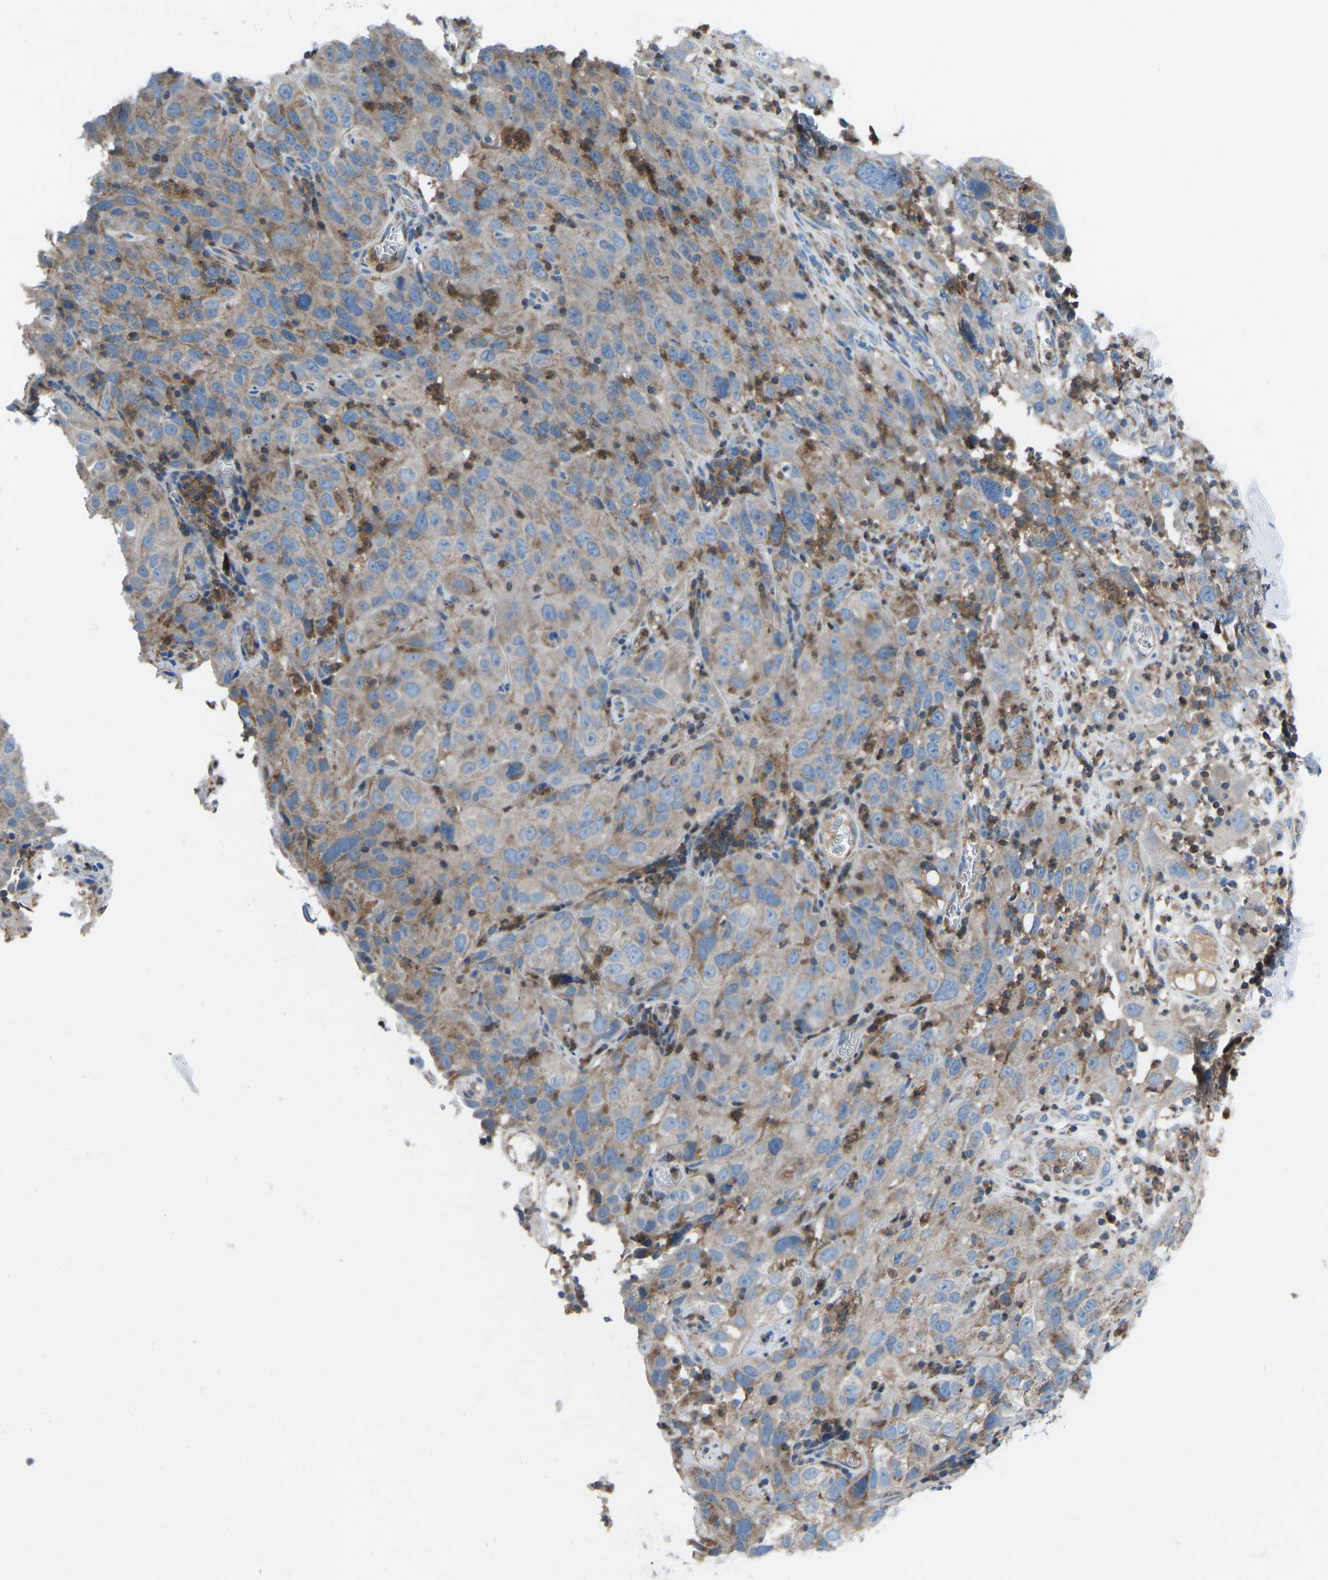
{"staining": {"intensity": "weak", "quantity": "25%-75%", "location": "cytoplasmic/membranous"}, "tissue": "cervical cancer", "cell_type": "Tumor cells", "image_type": "cancer", "snomed": [{"axis": "morphology", "description": "Squamous cell carcinoma, NOS"}, {"axis": "topography", "description": "Cervix"}], "caption": "Cervical cancer (squamous cell carcinoma) stained with a brown dye displays weak cytoplasmic/membranous positive staining in about 25%-75% of tumor cells.", "gene": "GRK6", "patient": {"sex": "female", "age": 32}}